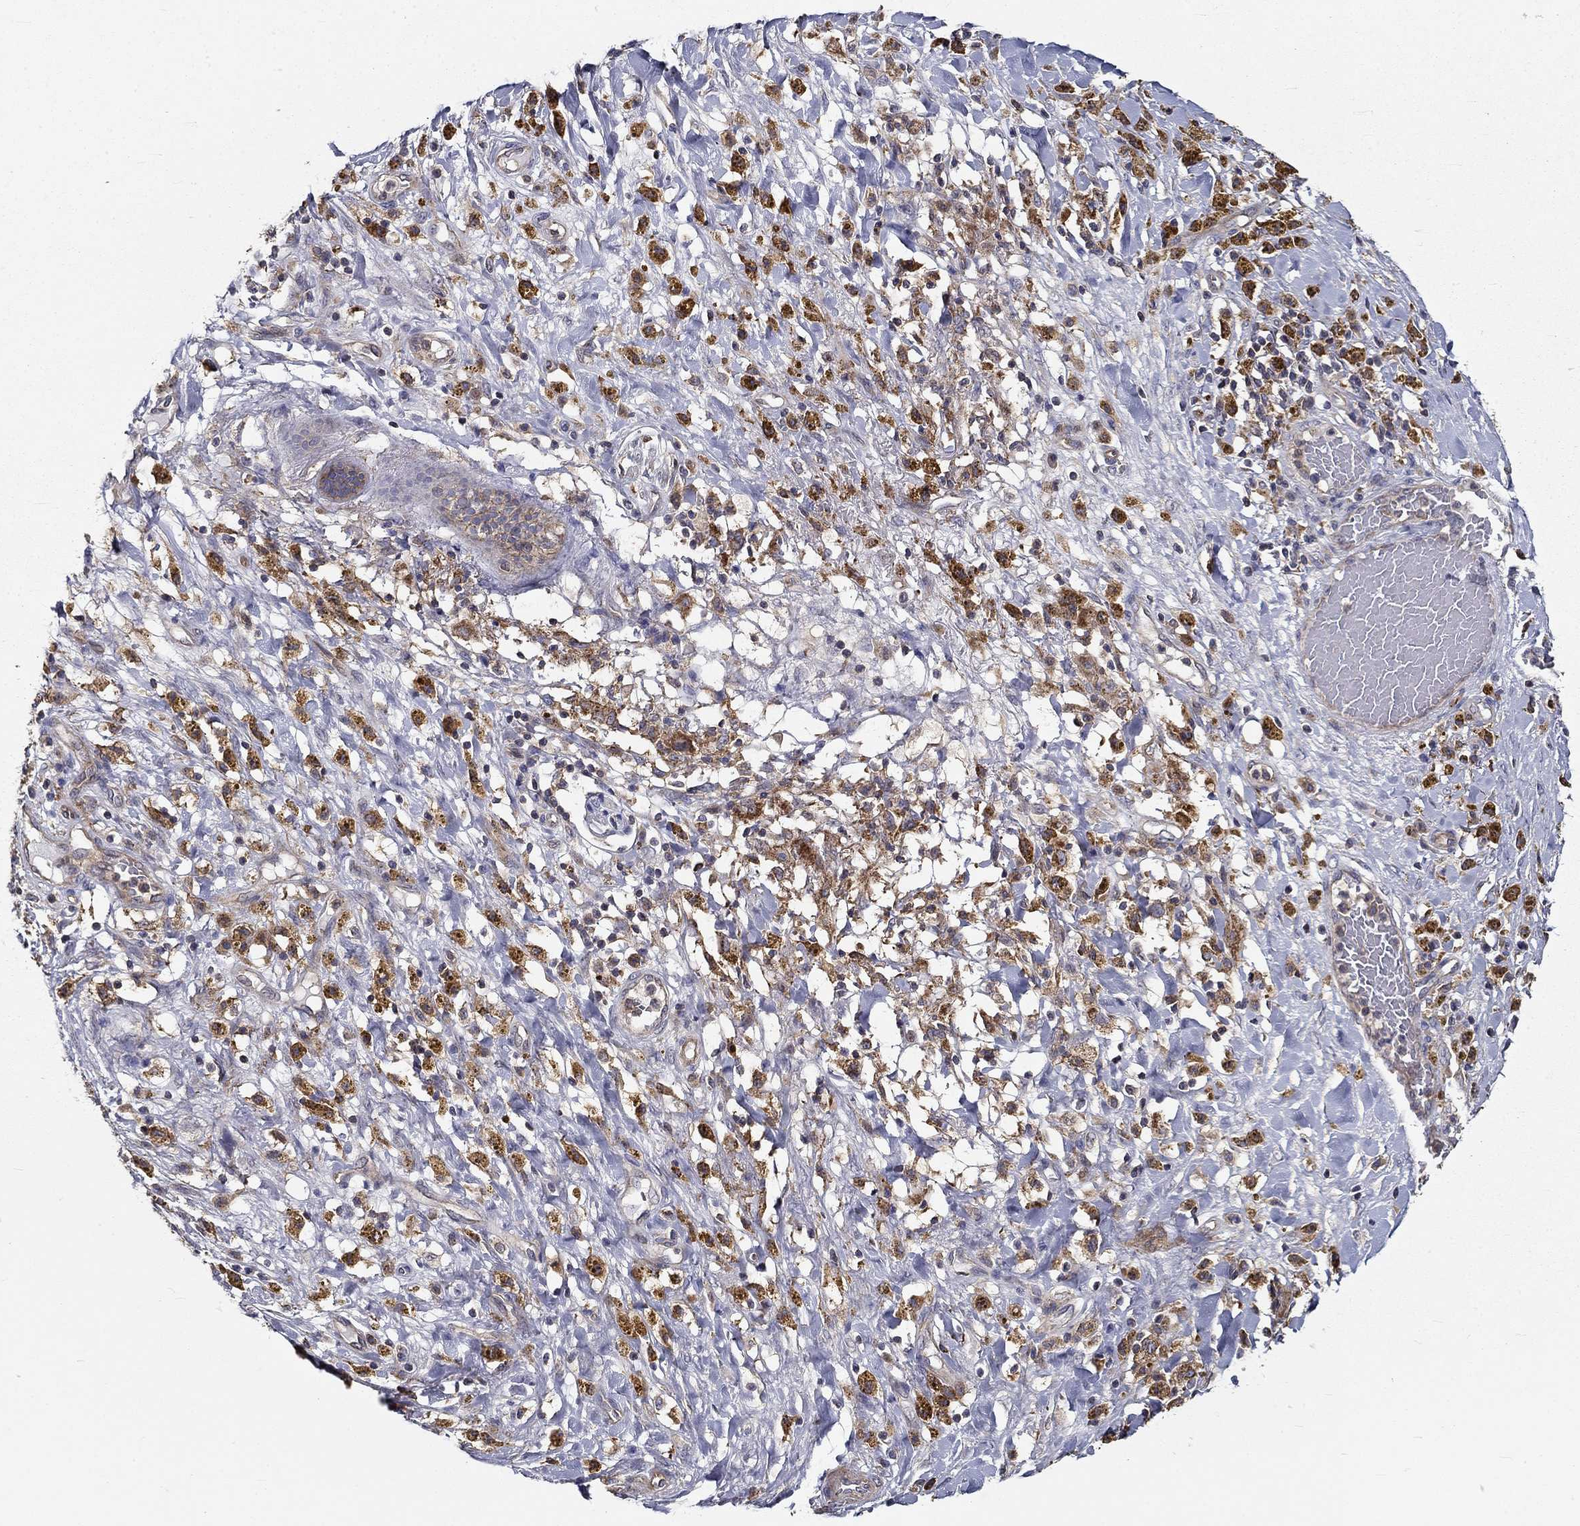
{"staining": {"intensity": "strong", "quantity": "25%-75%", "location": "cytoplasmic/membranous"}, "tissue": "melanoma", "cell_type": "Tumor cells", "image_type": "cancer", "snomed": [{"axis": "morphology", "description": "Malignant melanoma, NOS"}, {"axis": "topography", "description": "Skin"}], "caption": "Immunohistochemical staining of human malignant melanoma exhibits high levels of strong cytoplasmic/membranous staining in approximately 25%-75% of tumor cells.", "gene": "ALDH4A1", "patient": {"sex": "female", "age": 91}}